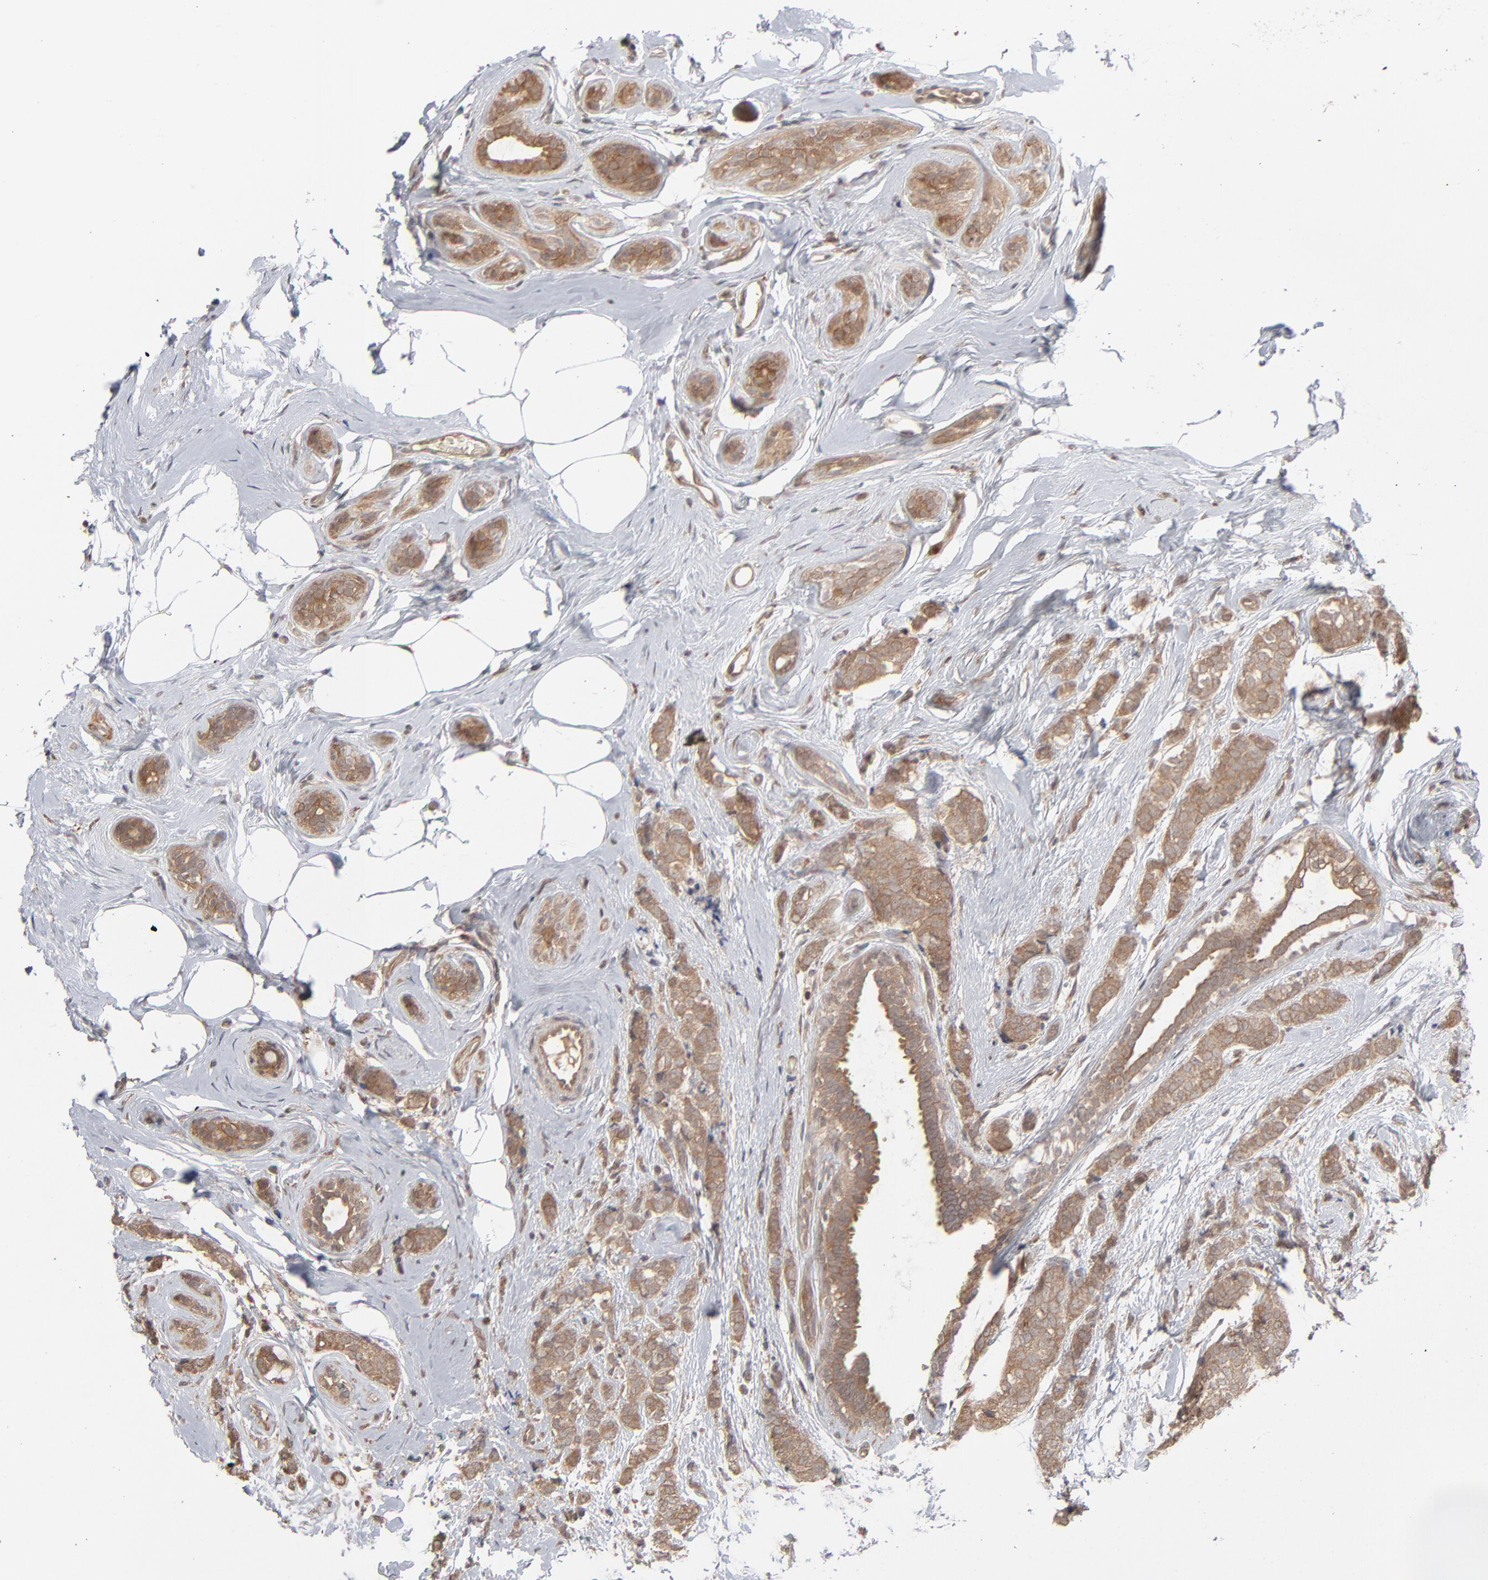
{"staining": {"intensity": "moderate", "quantity": ">75%", "location": "cytoplasmic/membranous"}, "tissue": "breast cancer", "cell_type": "Tumor cells", "image_type": "cancer", "snomed": [{"axis": "morphology", "description": "Lobular carcinoma"}, {"axis": "topography", "description": "Breast"}], "caption": "Immunohistochemical staining of lobular carcinoma (breast) reveals moderate cytoplasmic/membranous protein positivity in approximately >75% of tumor cells. (IHC, brightfield microscopy, high magnification).", "gene": "SCFD1", "patient": {"sex": "female", "age": 60}}